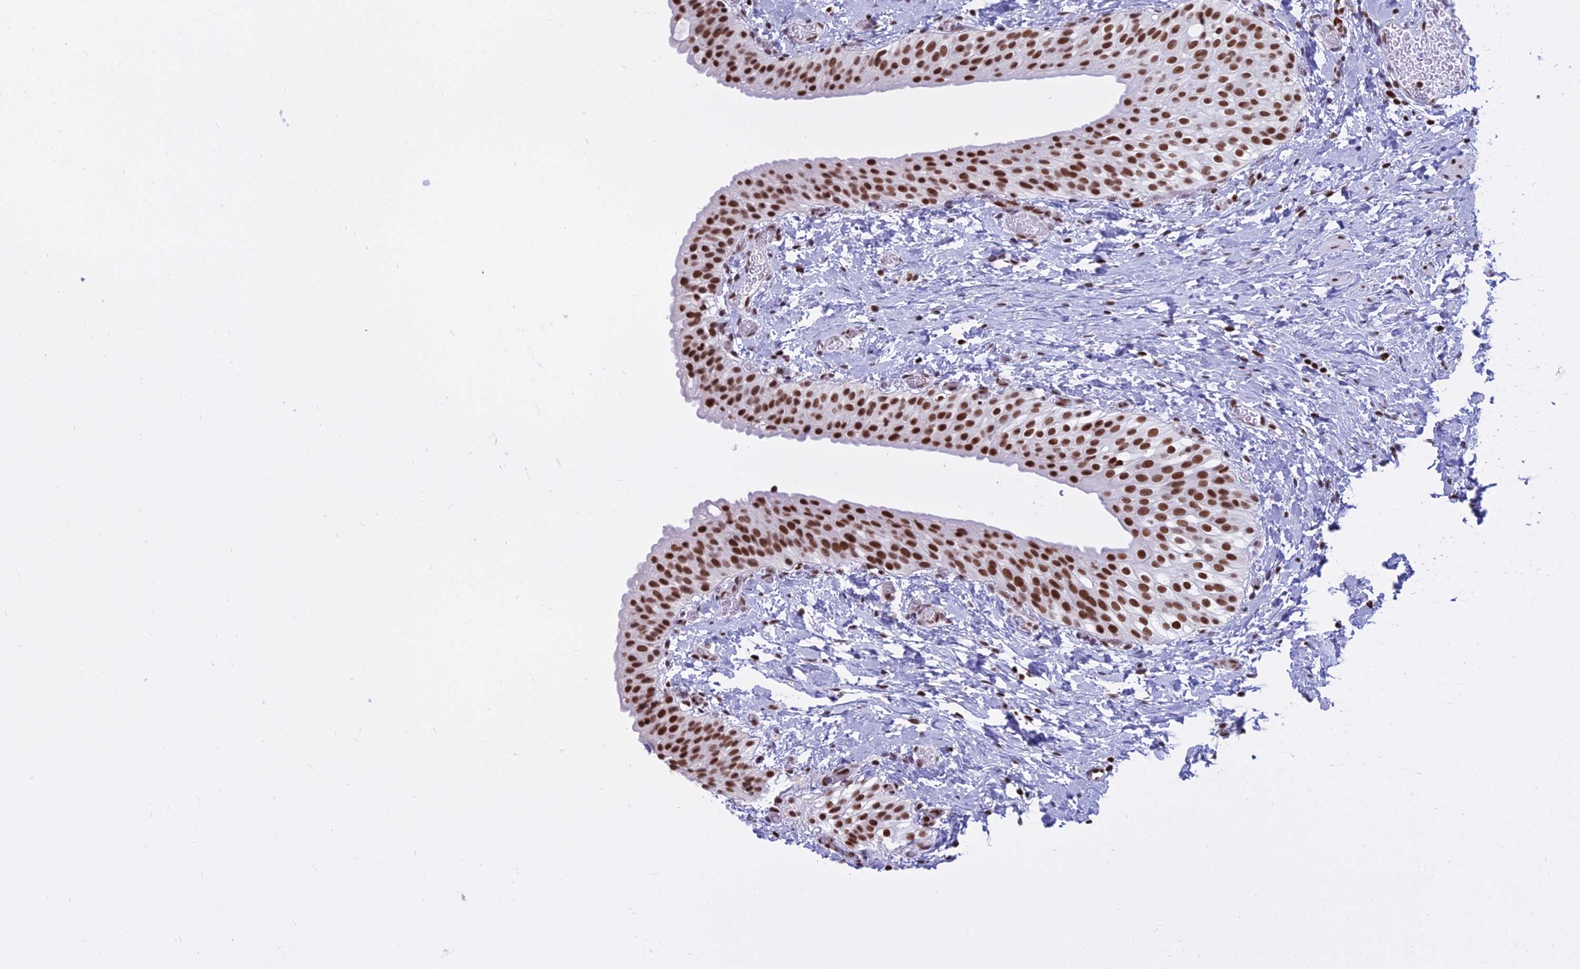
{"staining": {"intensity": "strong", "quantity": ">75%", "location": "nuclear"}, "tissue": "urinary bladder", "cell_type": "Urothelial cells", "image_type": "normal", "snomed": [{"axis": "morphology", "description": "Normal tissue, NOS"}, {"axis": "topography", "description": "Urinary bladder"}], "caption": "The immunohistochemical stain highlights strong nuclear expression in urothelial cells of normal urinary bladder.", "gene": "PARP1", "patient": {"sex": "male", "age": 1}}